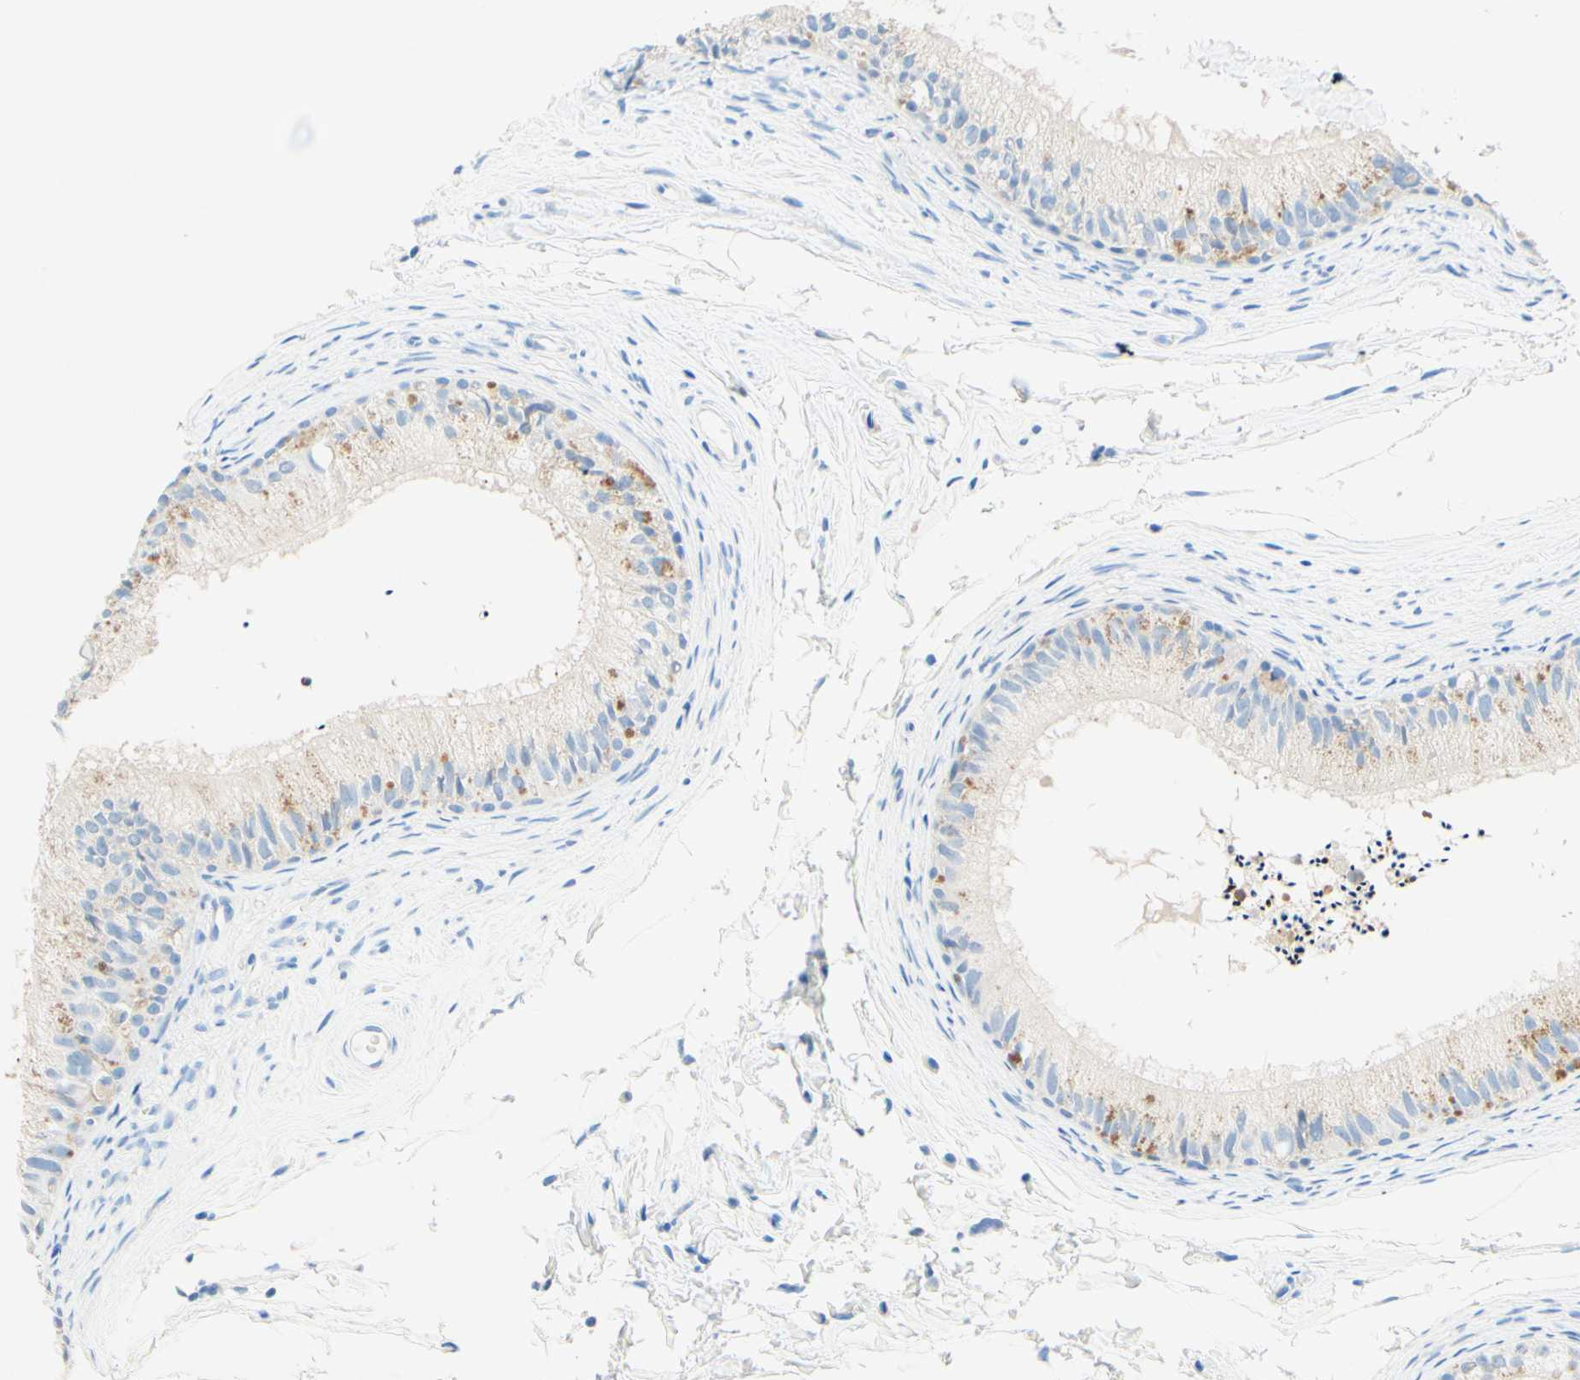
{"staining": {"intensity": "negative", "quantity": "none", "location": "none"}, "tissue": "epididymis", "cell_type": "Glandular cells", "image_type": "normal", "snomed": [{"axis": "morphology", "description": "Normal tissue, NOS"}, {"axis": "topography", "description": "Testis"}, {"axis": "topography", "description": "Epididymis"}], "caption": "A high-resolution photomicrograph shows IHC staining of unremarkable epididymis, which shows no significant positivity in glandular cells.", "gene": "SLC46A1", "patient": {"sex": "male", "age": 36}}